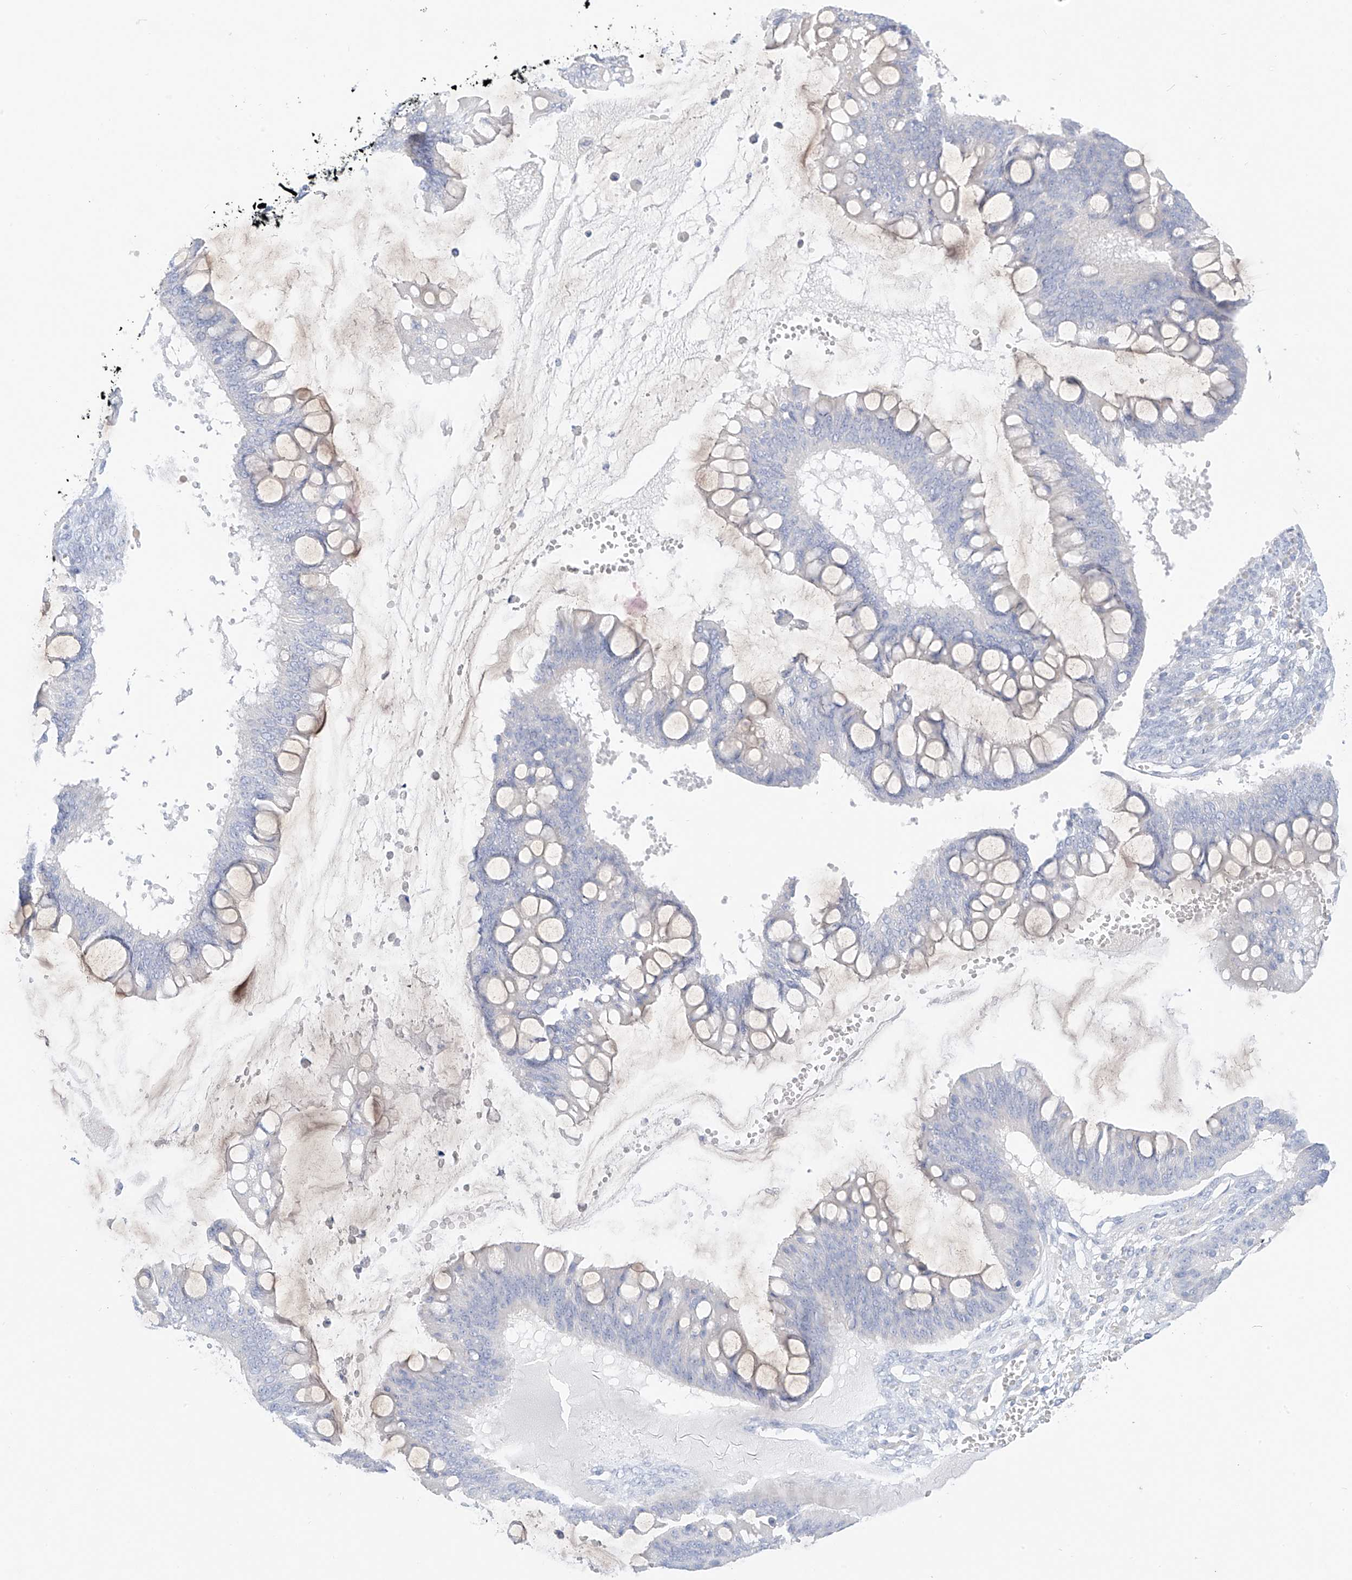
{"staining": {"intensity": "negative", "quantity": "none", "location": "none"}, "tissue": "ovarian cancer", "cell_type": "Tumor cells", "image_type": "cancer", "snomed": [{"axis": "morphology", "description": "Cystadenocarcinoma, mucinous, NOS"}, {"axis": "topography", "description": "Ovary"}], "caption": "Histopathology image shows no significant protein staining in tumor cells of ovarian cancer (mucinous cystadenocarcinoma).", "gene": "ST3GAL5", "patient": {"sex": "female", "age": 73}}